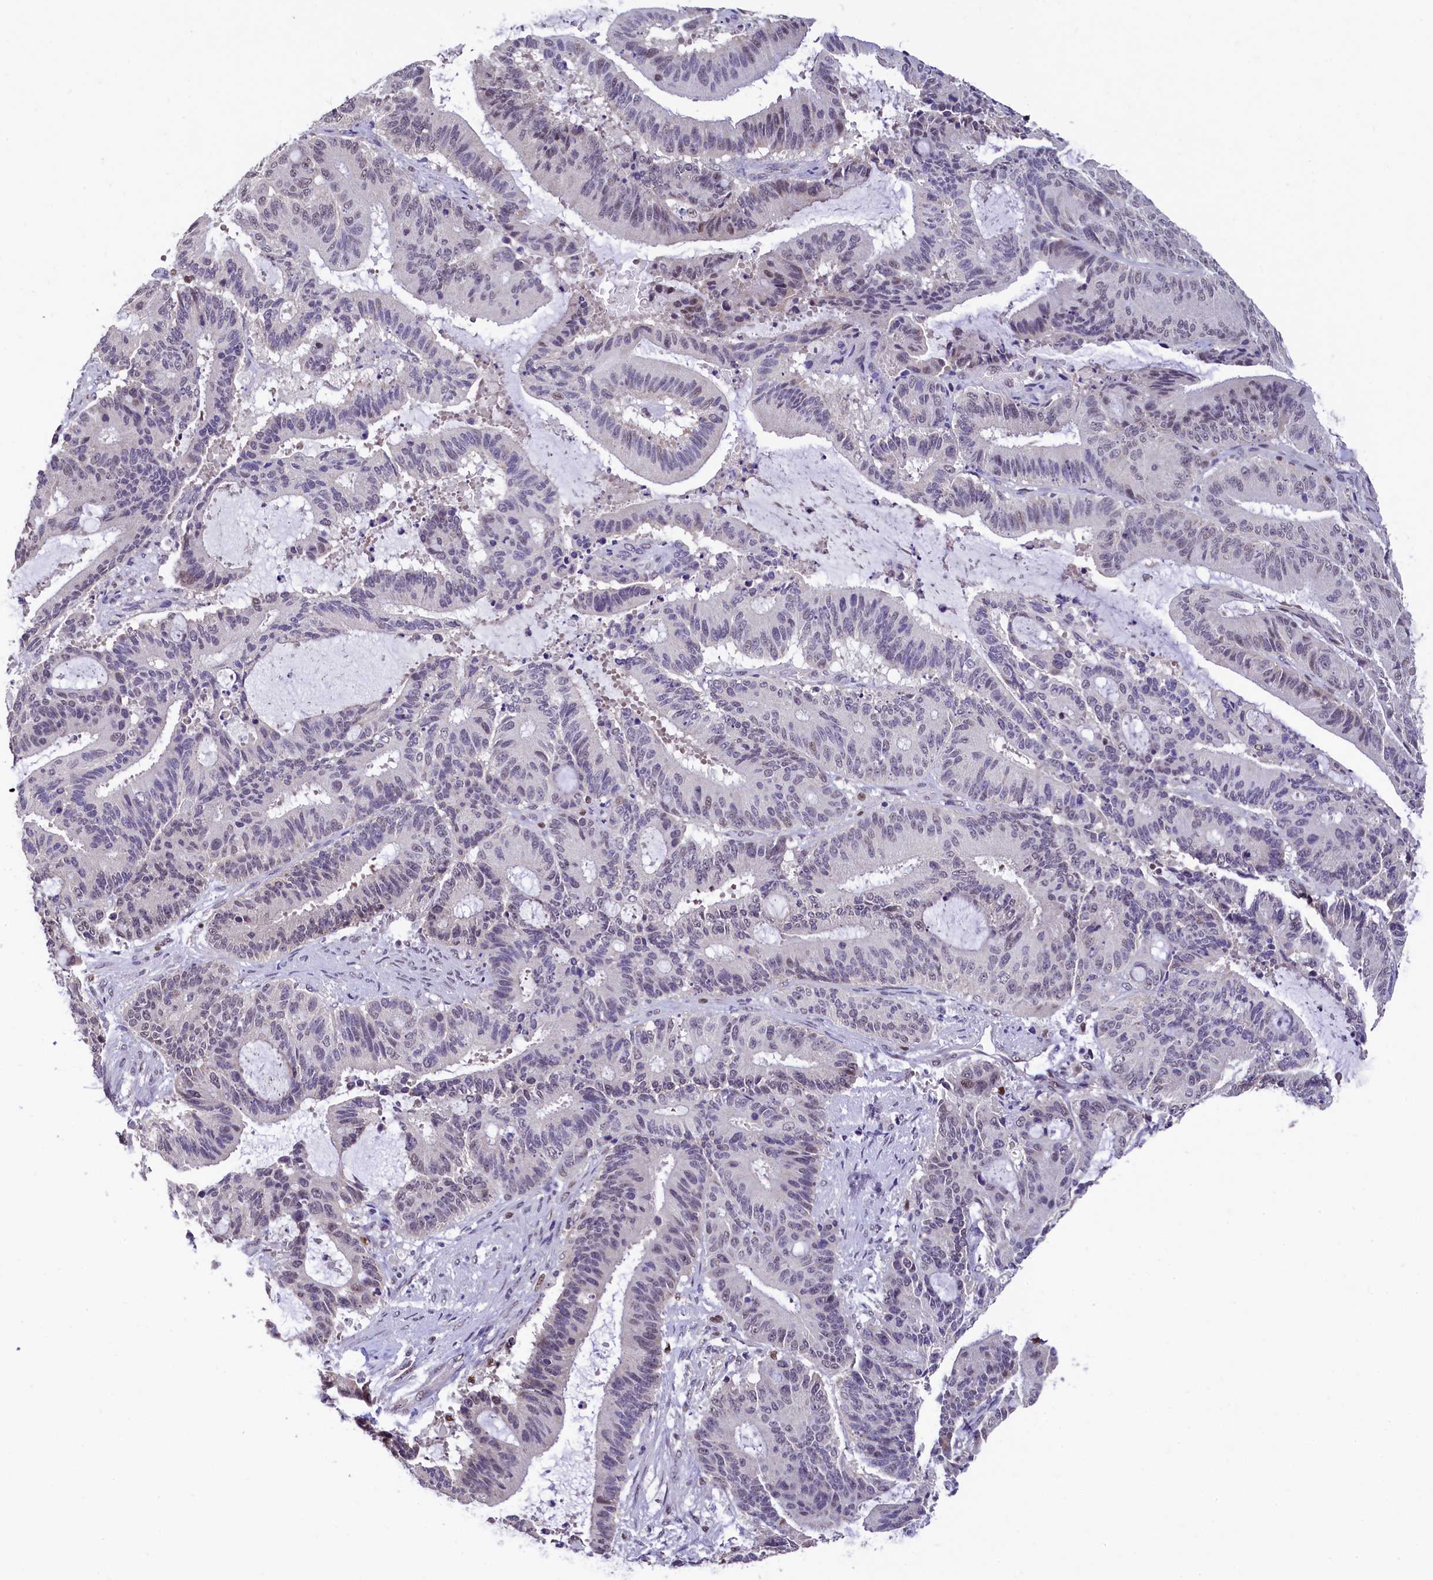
{"staining": {"intensity": "weak", "quantity": "<25%", "location": "nuclear"}, "tissue": "liver cancer", "cell_type": "Tumor cells", "image_type": "cancer", "snomed": [{"axis": "morphology", "description": "Normal tissue, NOS"}, {"axis": "morphology", "description": "Cholangiocarcinoma"}, {"axis": "topography", "description": "Liver"}, {"axis": "topography", "description": "Peripheral nerve tissue"}], "caption": "Cholangiocarcinoma (liver) was stained to show a protein in brown. There is no significant positivity in tumor cells.", "gene": "HECTD4", "patient": {"sex": "female", "age": 73}}